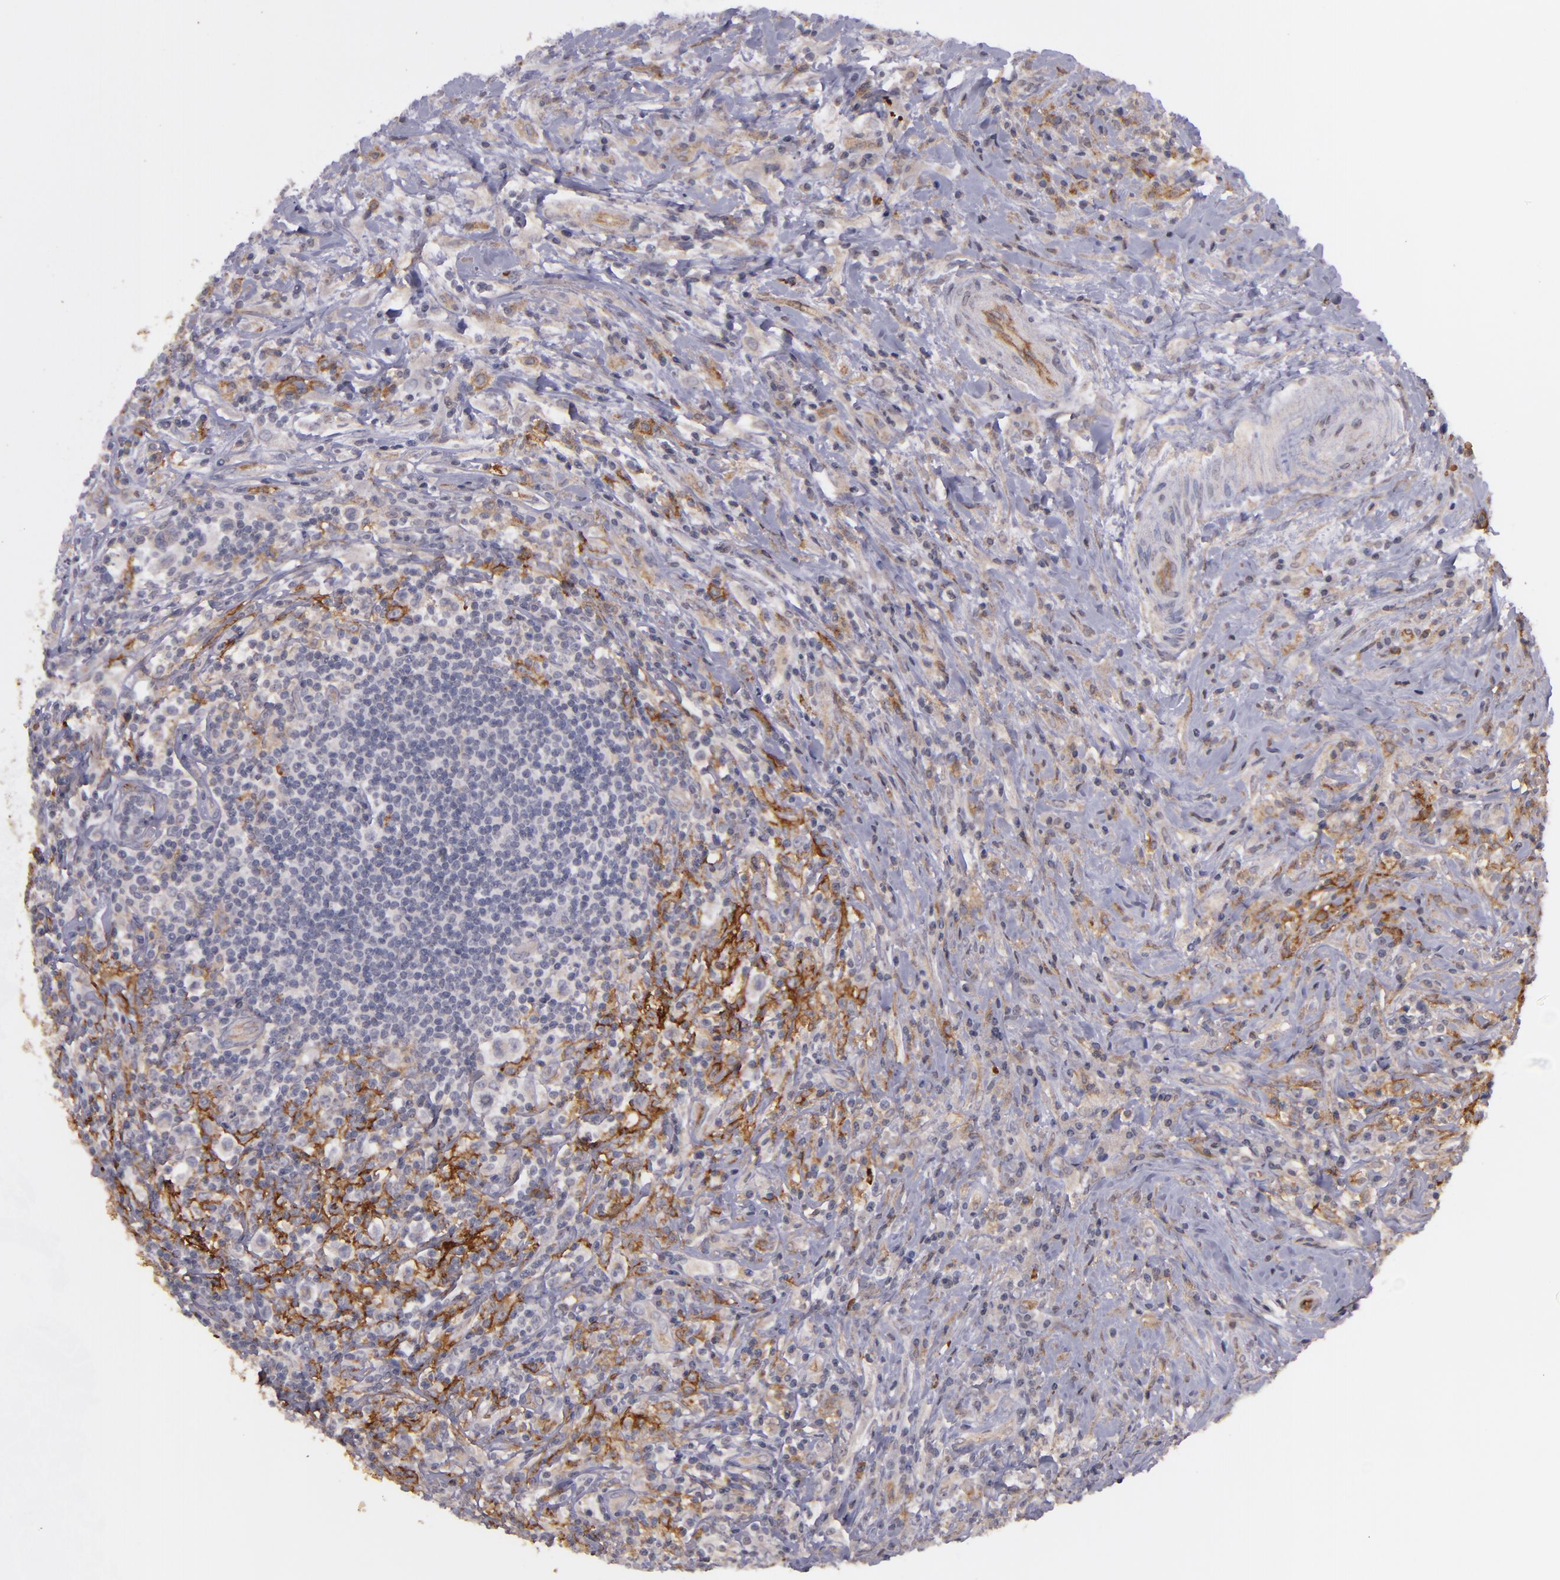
{"staining": {"intensity": "negative", "quantity": "none", "location": "none"}, "tissue": "lymphoma", "cell_type": "Tumor cells", "image_type": "cancer", "snomed": [{"axis": "morphology", "description": "Hodgkin's disease, NOS"}, {"axis": "topography", "description": "Lymph node"}], "caption": "Immunohistochemistry (IHC) of human lymphoma demonstrates no expression in tumor cells.", "gene": "ACE", "patient": {"sex": "female", "age": 25}}